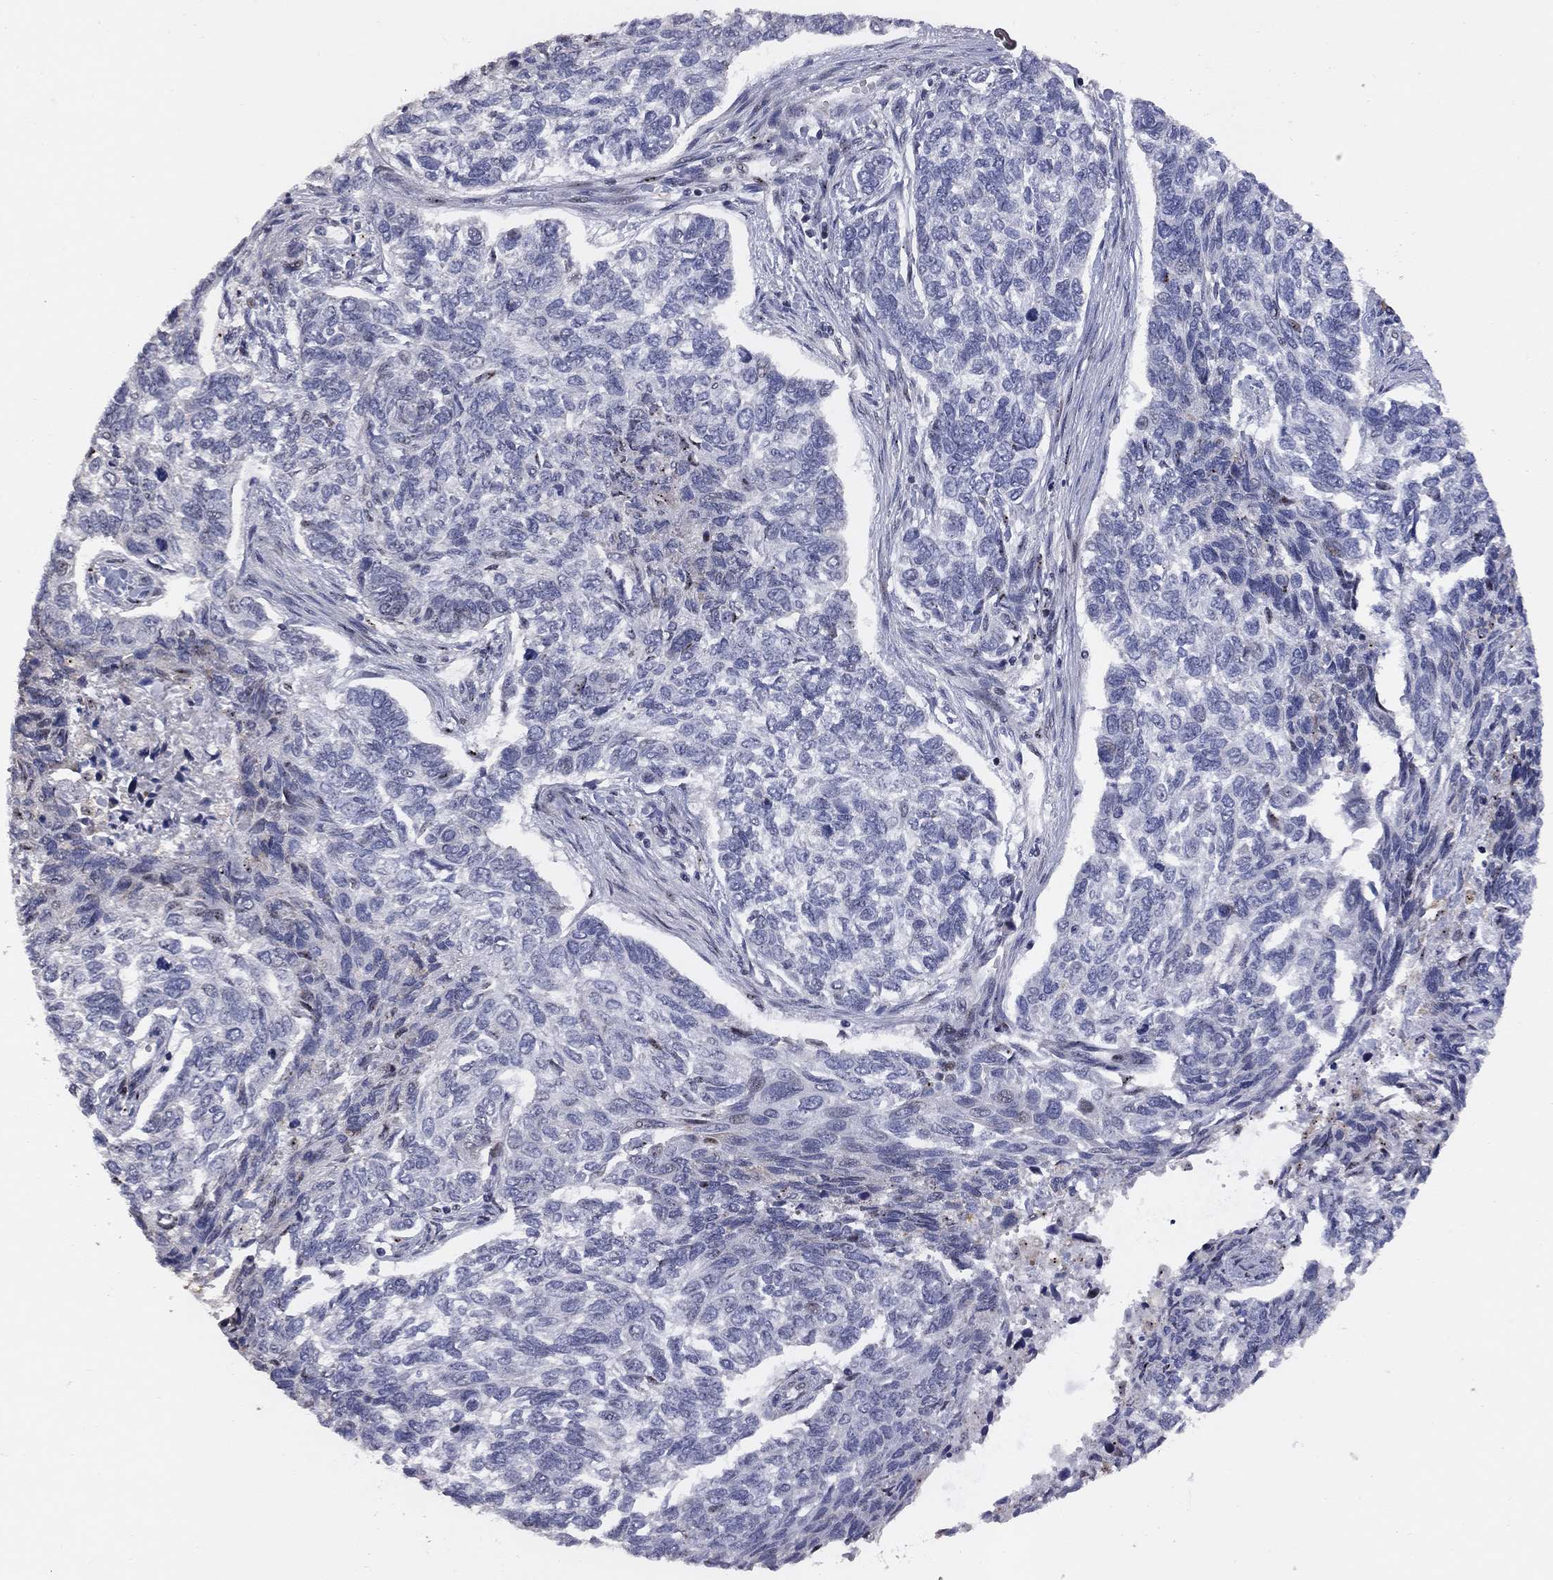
{"staining": {"intensity": "negative", "quantity": "none", "location": "none"}, "tissue": "skin cancer", "cell_type": "Tumor cells", "image_type": "cancer", "snomed": [{"axis": "morphology", "description": "Basal cell carcinoma"}, {"axis": "topography", "description": "Skin"}], "caption": "A high-resolution histopathology image shows IHC staining of skin cancer, which demonstrates no significant staining in tumor cells. (Stains: DAB (3,3'-diaminobenzidine) immunohistochemistry with hematoxylin counter stain, Microscopy: brightfield microscopy at high magnification).", "gene": "DHX33", "patient": {"sex": "female", "age": 65}}